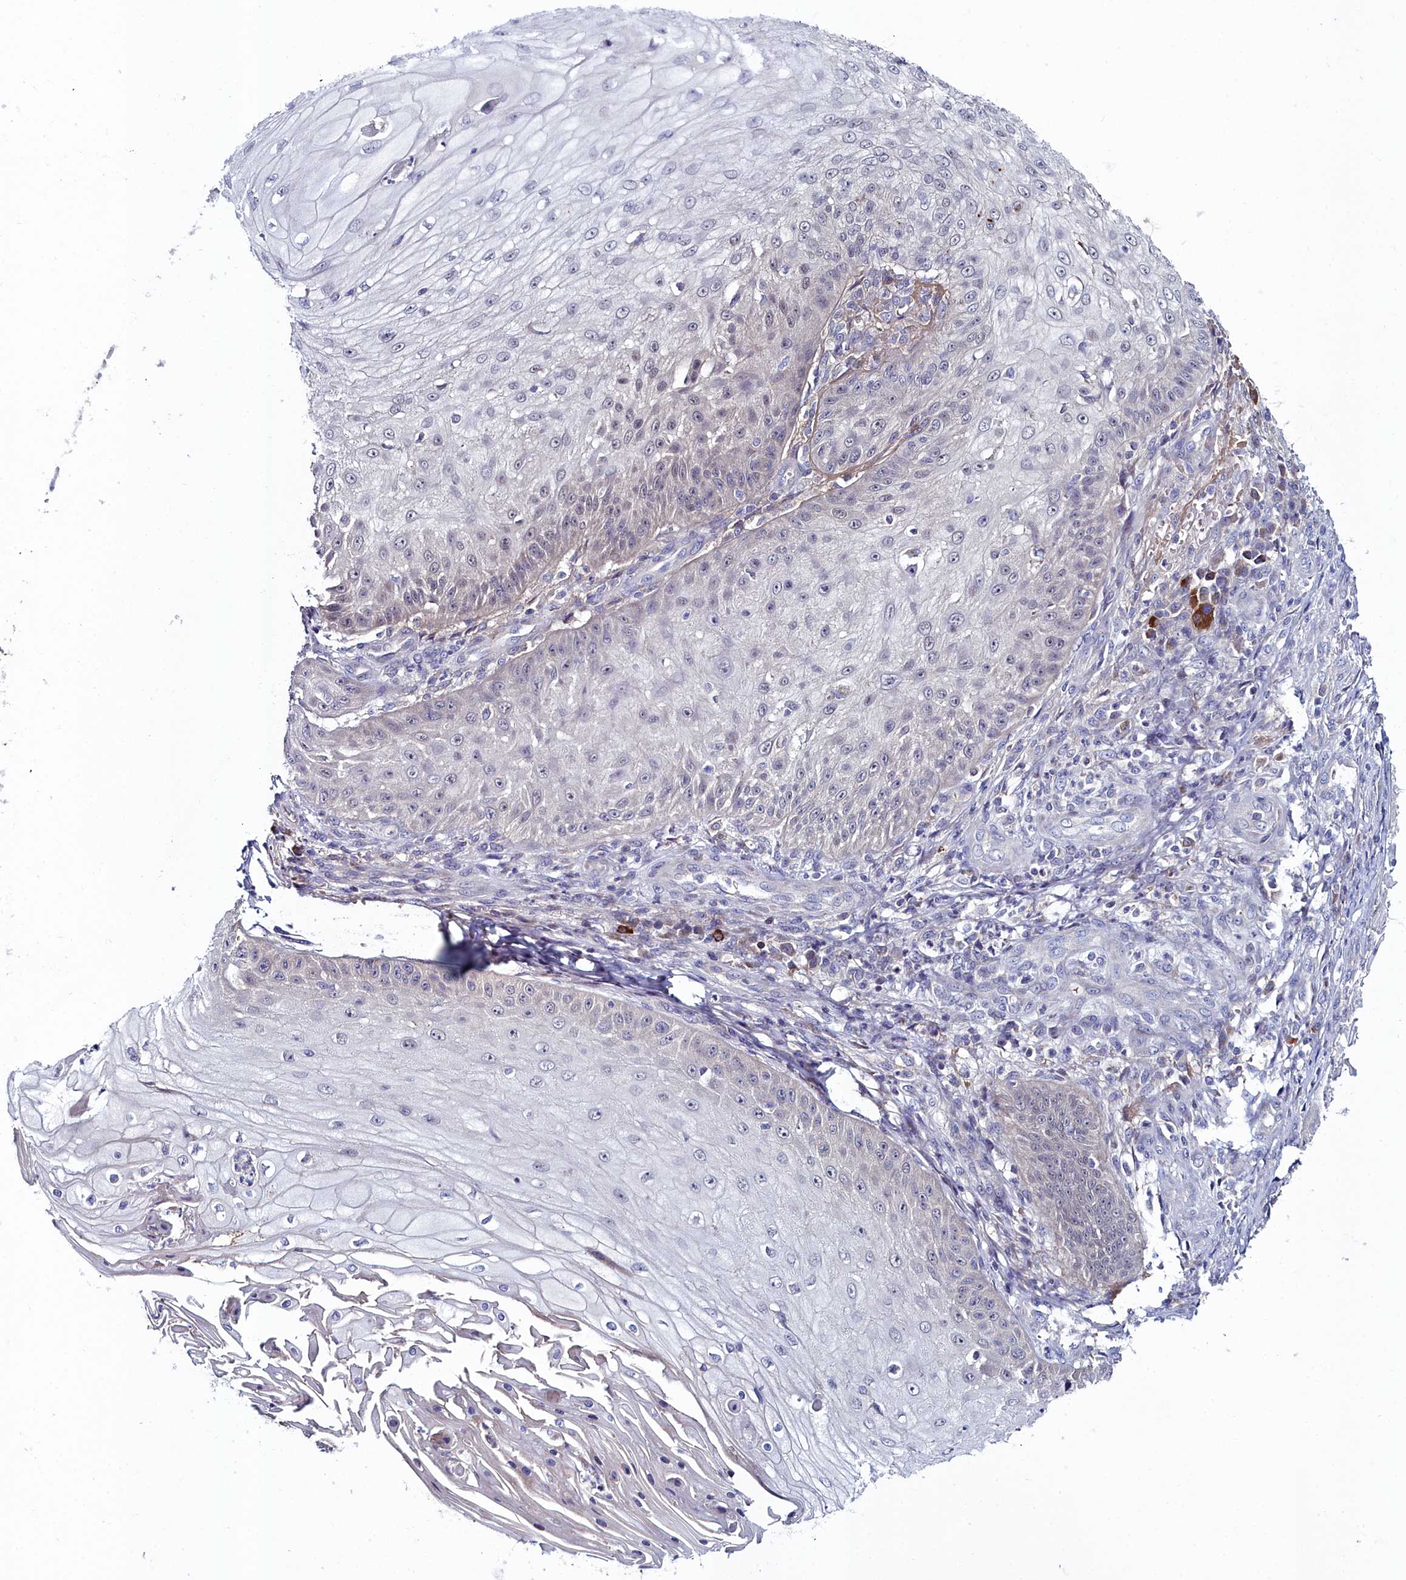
{"staining": {"intensity": "negative", "quantity": "none", "location": "none"}, "tissue": "skin cancer", "cell_type": "Tumor cells", "image_type": "cancer", "snomed": [{"axis": "morphology", "description": "Squamous cell carcinoma, NOS"}, {"axis": "topography", "description": "Skin"}], "caption": "Skin cancer (squamous cell carcinoma) was stained to show a protein in brown. There is no significant expression in tumor cells.", "gene": "KCTD18", "patient": {"sex": "male", "age": 70}}